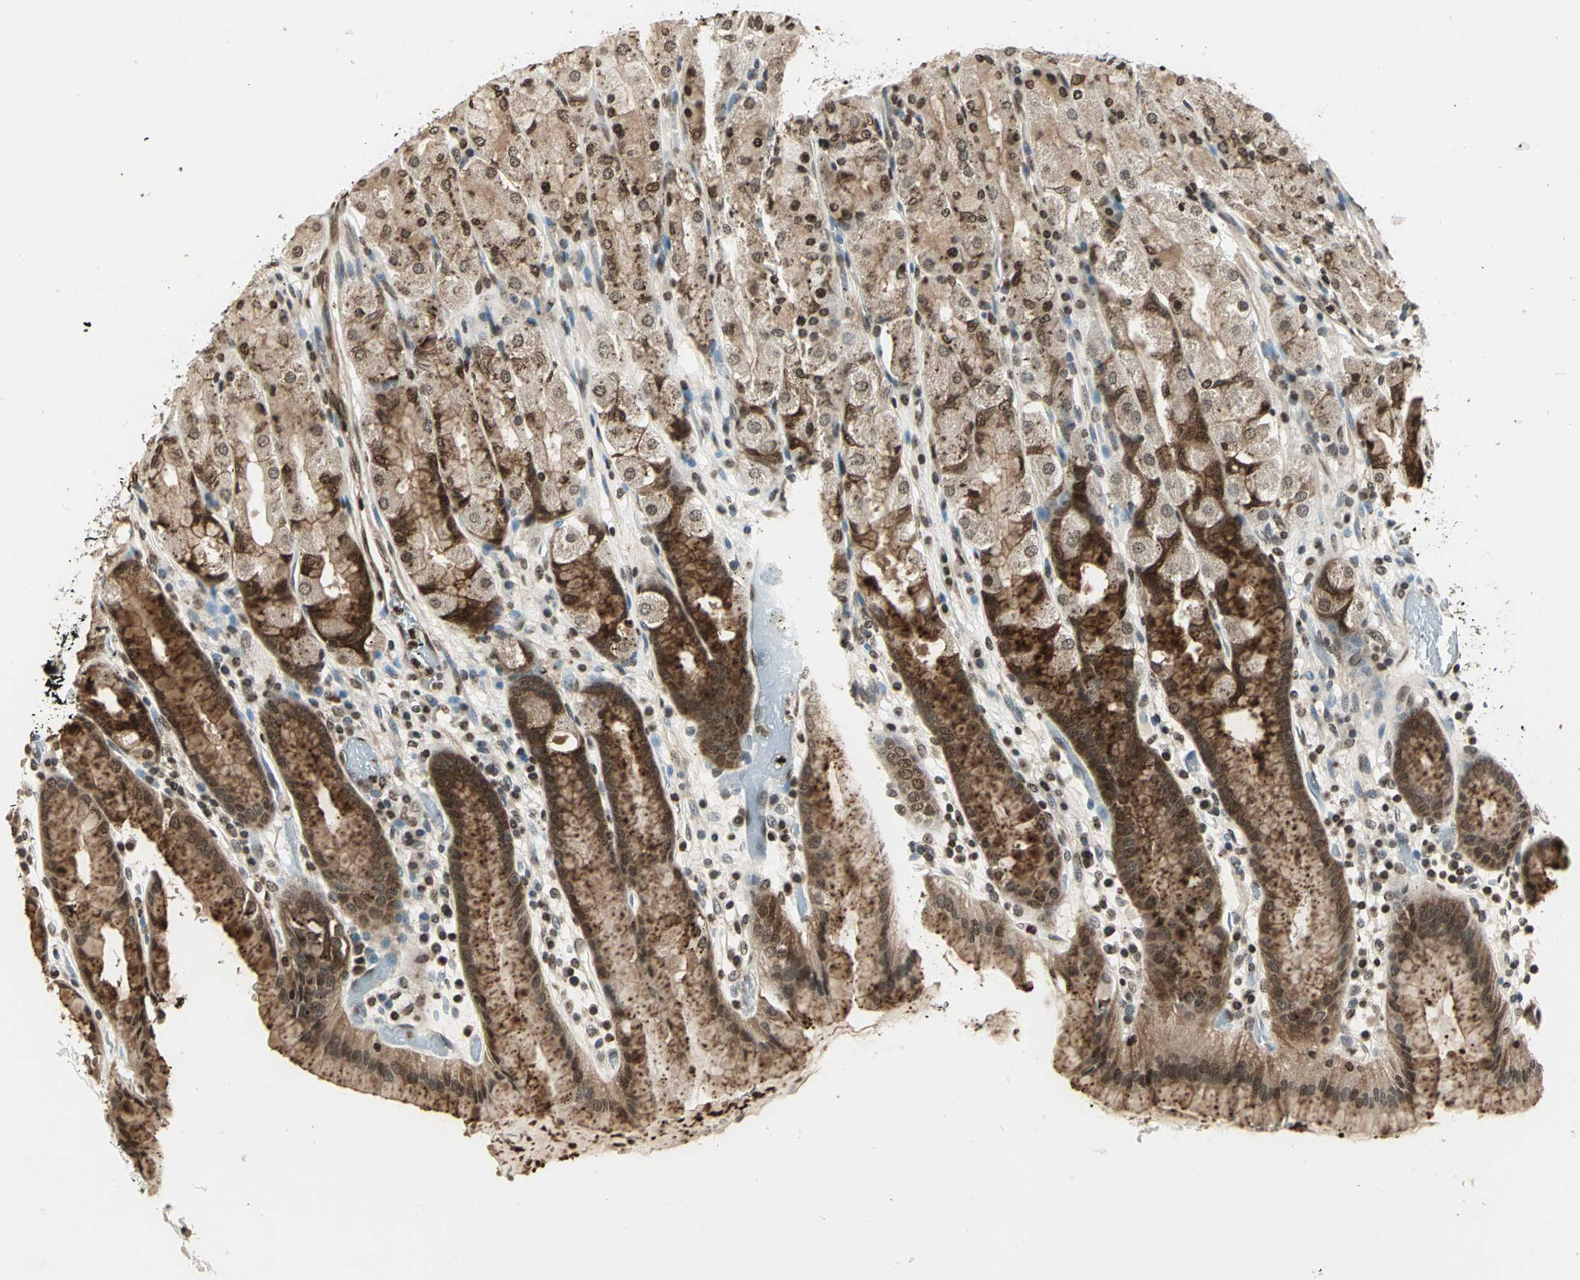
{"staining": {"intensity": "strong", "quantity": ">75%", "location": "cytoplasmic/membranous,nuclear"}, "tissue": "stomach", "cell_type": "Glandular cells", "image_type": "normal", "snomed": [{"axis": "morphology", "description": "Normal tissue, NOS"}, {"axis": "topography", "description": "Stomach, upper"}], "caption": "A high-resolution histopathology image shows immunohistochemistry (IHC) staining of unremarkable stomach, which shows strong cytoplasmic/membranous,nuclear staining in about >75% of glandular cells.", "gene": "LGALS3", "patient": {"sex": "male", "age": 68}}